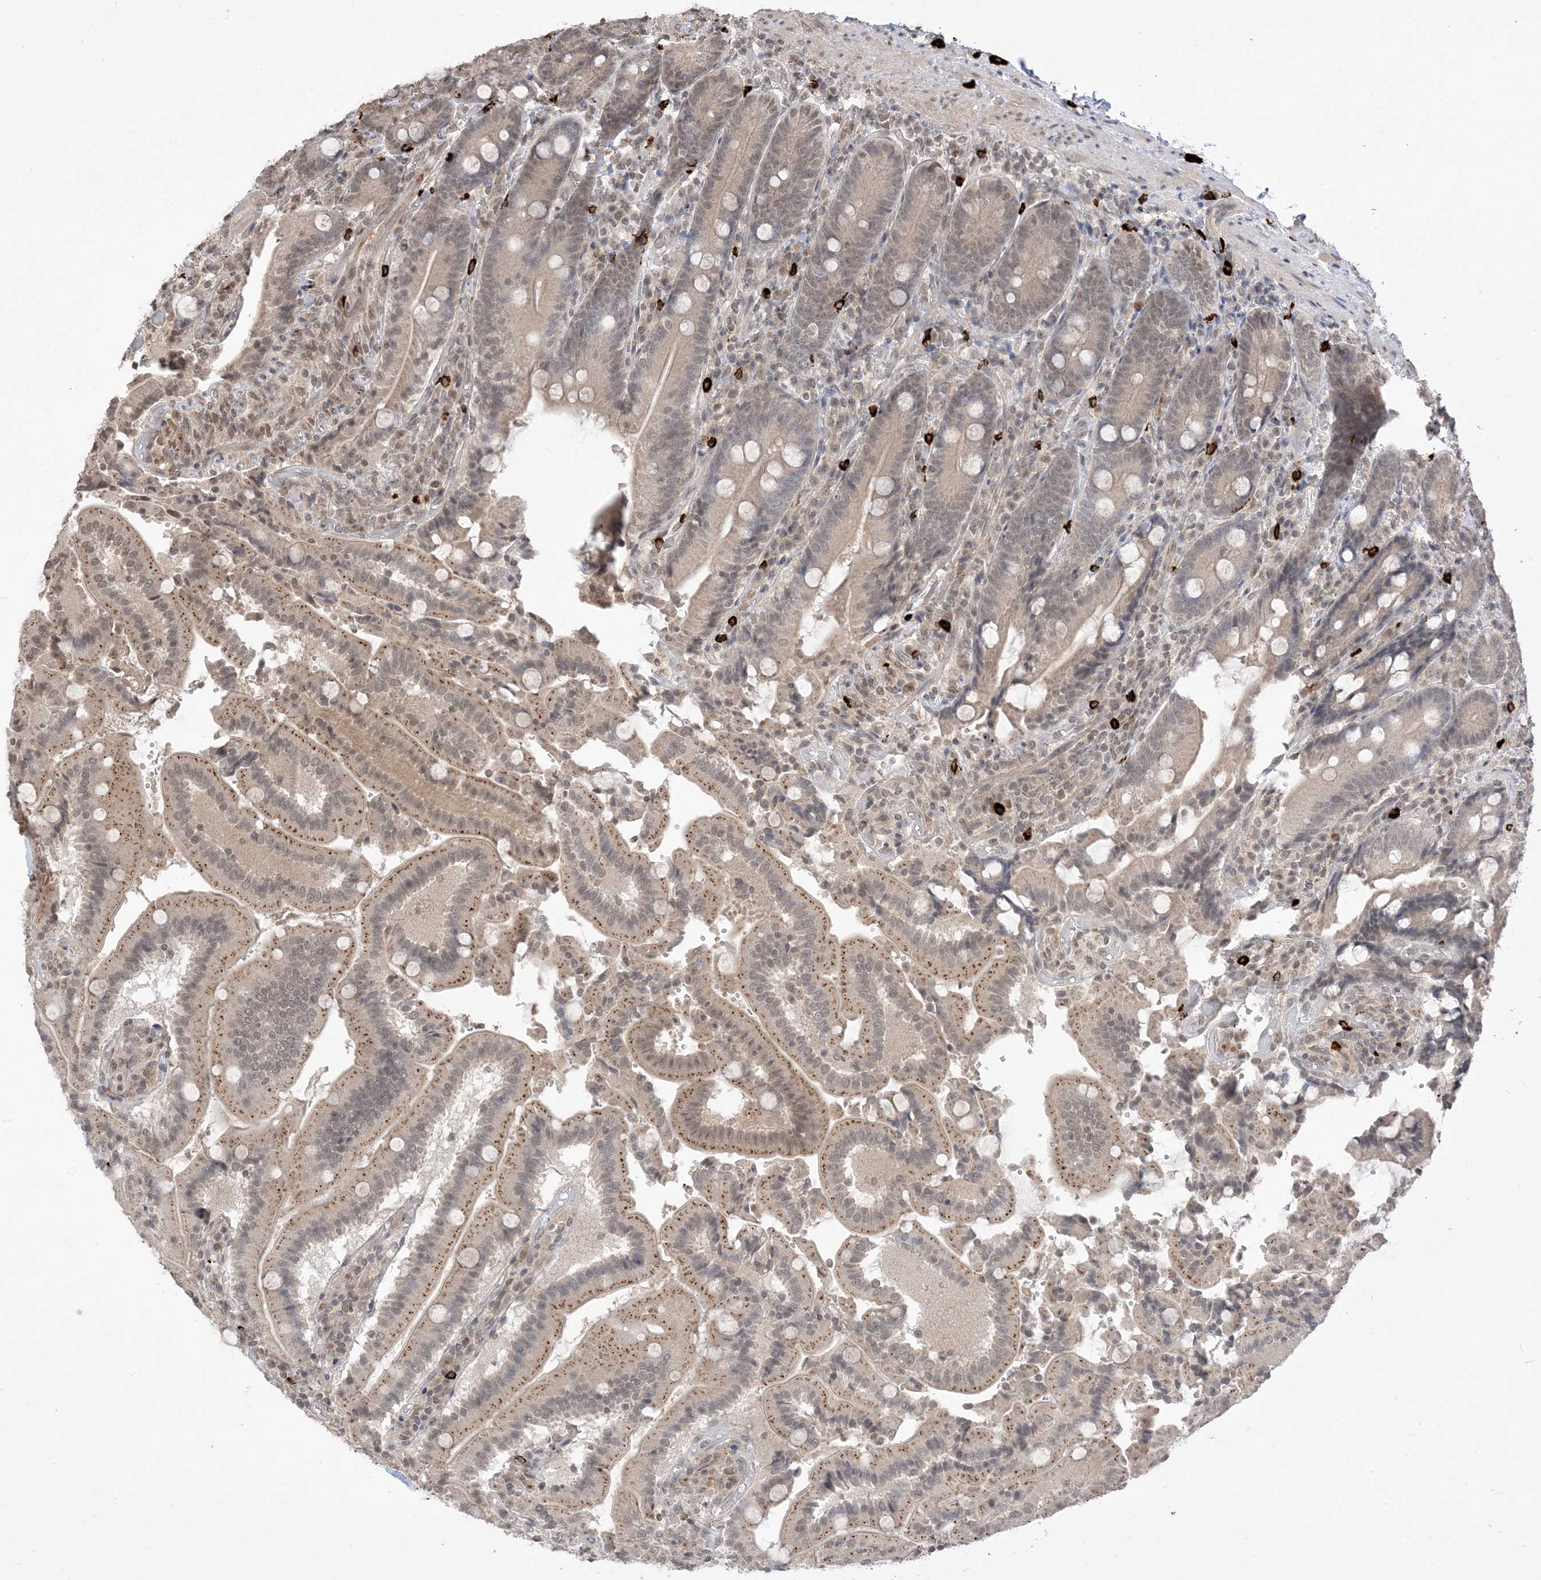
{"staining": {"intensity": "moderate", "quantity": ">75%", "location": "cytoplasmic/membranous,nuclear"}, "tissue": "duodenum", "cell_type": "Glandular cells", "image_type": "normal", "snomed": [{"axis": "morphology", "description": "Normal tissue, NOS"}, {"axis": "topography", "description": "Duodenum"}], "caption": "IHC of unremarkable human duodenum demonstrates medium levels of moderate cytoplasmic/membranous,nuclear staining in approximately >75% of glandular cells. IHC stains the protein in brown and the nuclei are stained blue.", "gene": "RANBP9", "patient": {"sex": "female", "age": 62}}